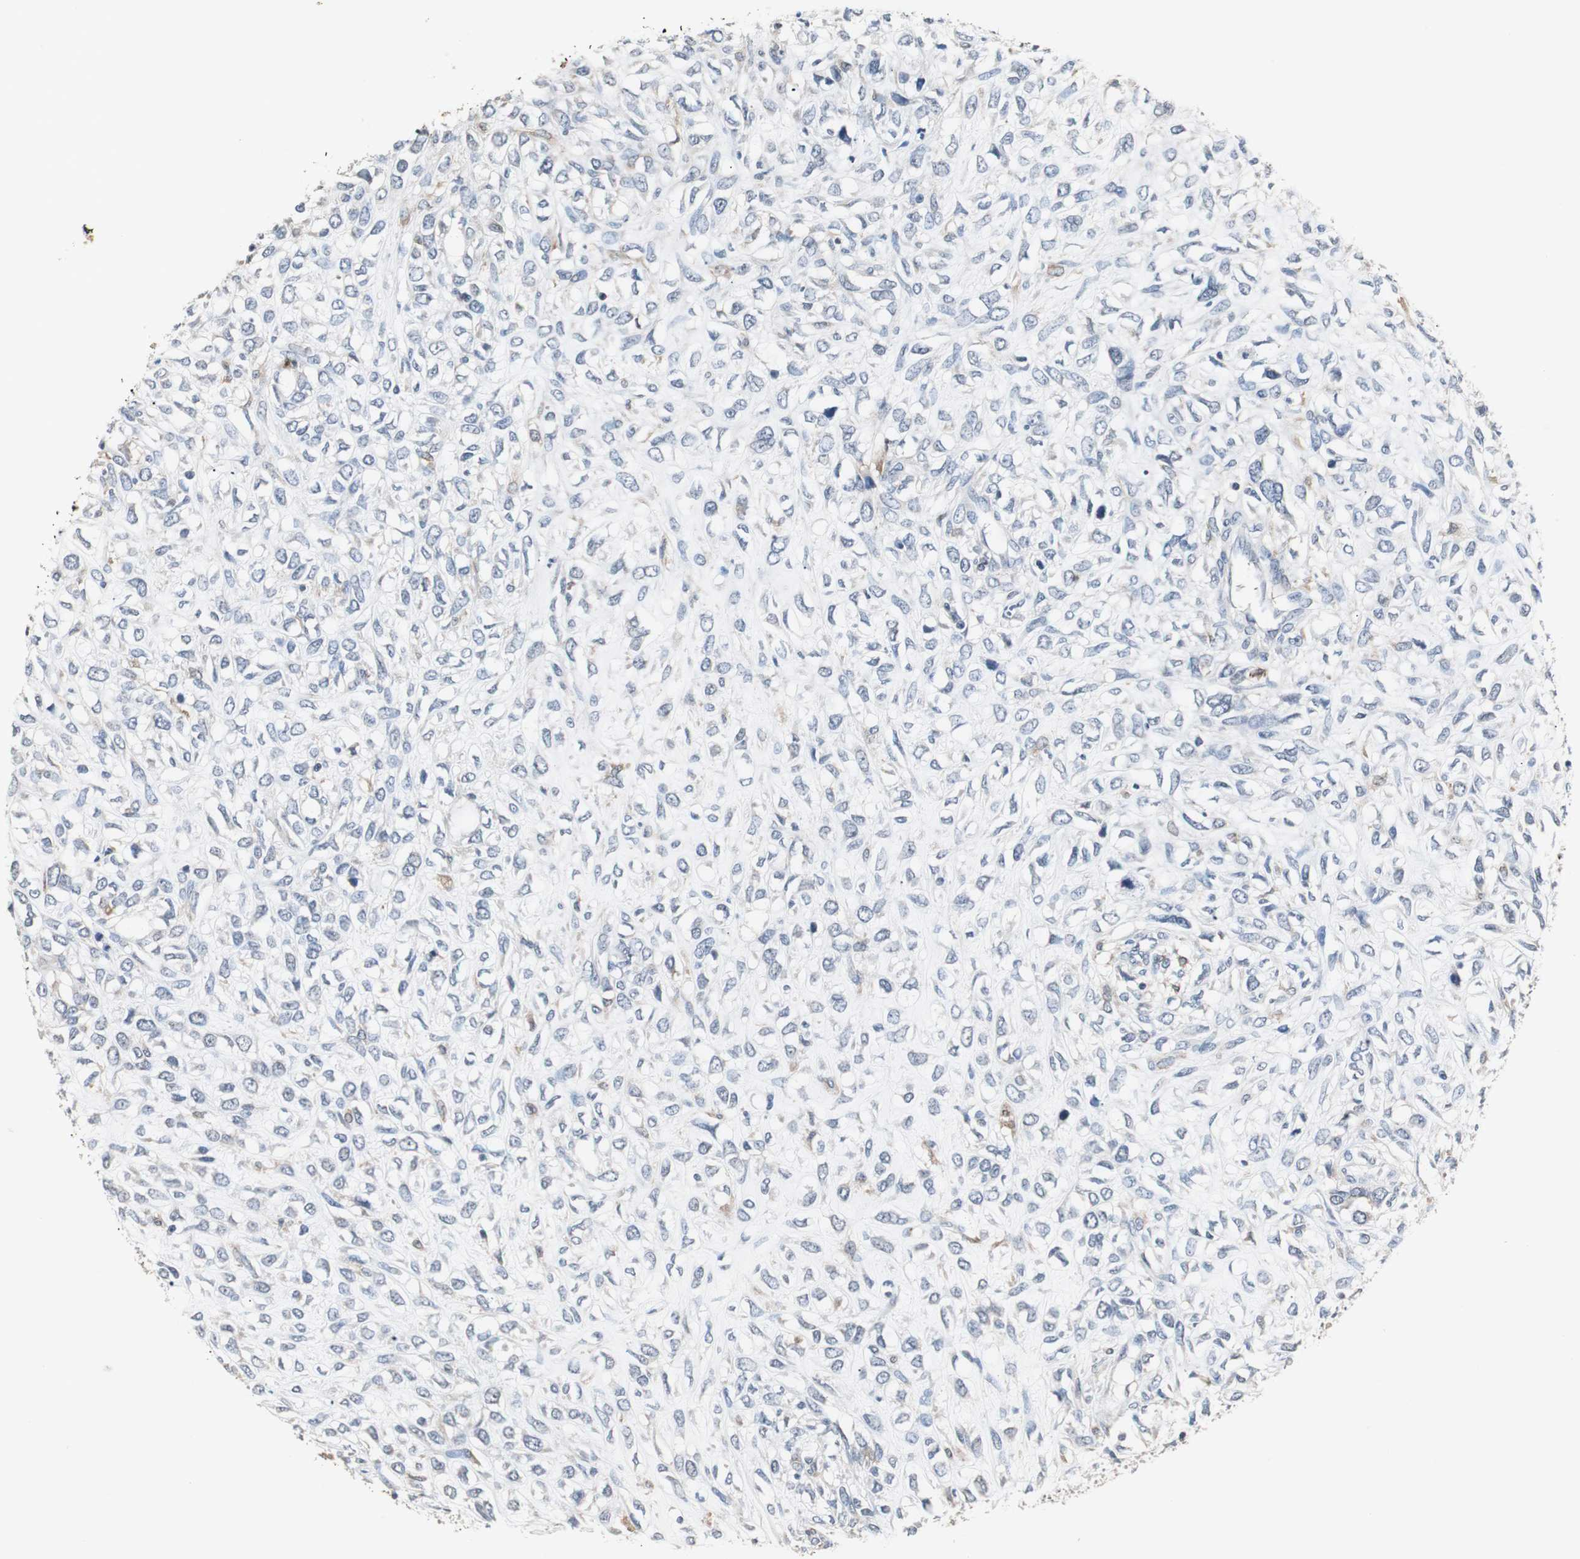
{"staining": {"intensity": "negative", "quantity": "none", "location": "none"}, "tissue": "head and neck cancer", "cell_type": "Tumor cells", "image_type": "cancer", "snomed": [{"axis": "morphology", "description": "Necrosis, NOS"}, {"axis": "morphology", "description": "Neoplasm, malignant, NOS"}, {"axis": "topography", "description": "Salivary gland"}, {"axis": "topography", "description": "Head-Neck"}], "caption": "DAB (3,3'-diaminobenzidine) immunohistochemical staining of human head and neck cancer (neoplasm (malignant)) shows no significant expression in tumor cells.", "gene": "NCF2", "patient": {"sex": "male", "age": 43}}